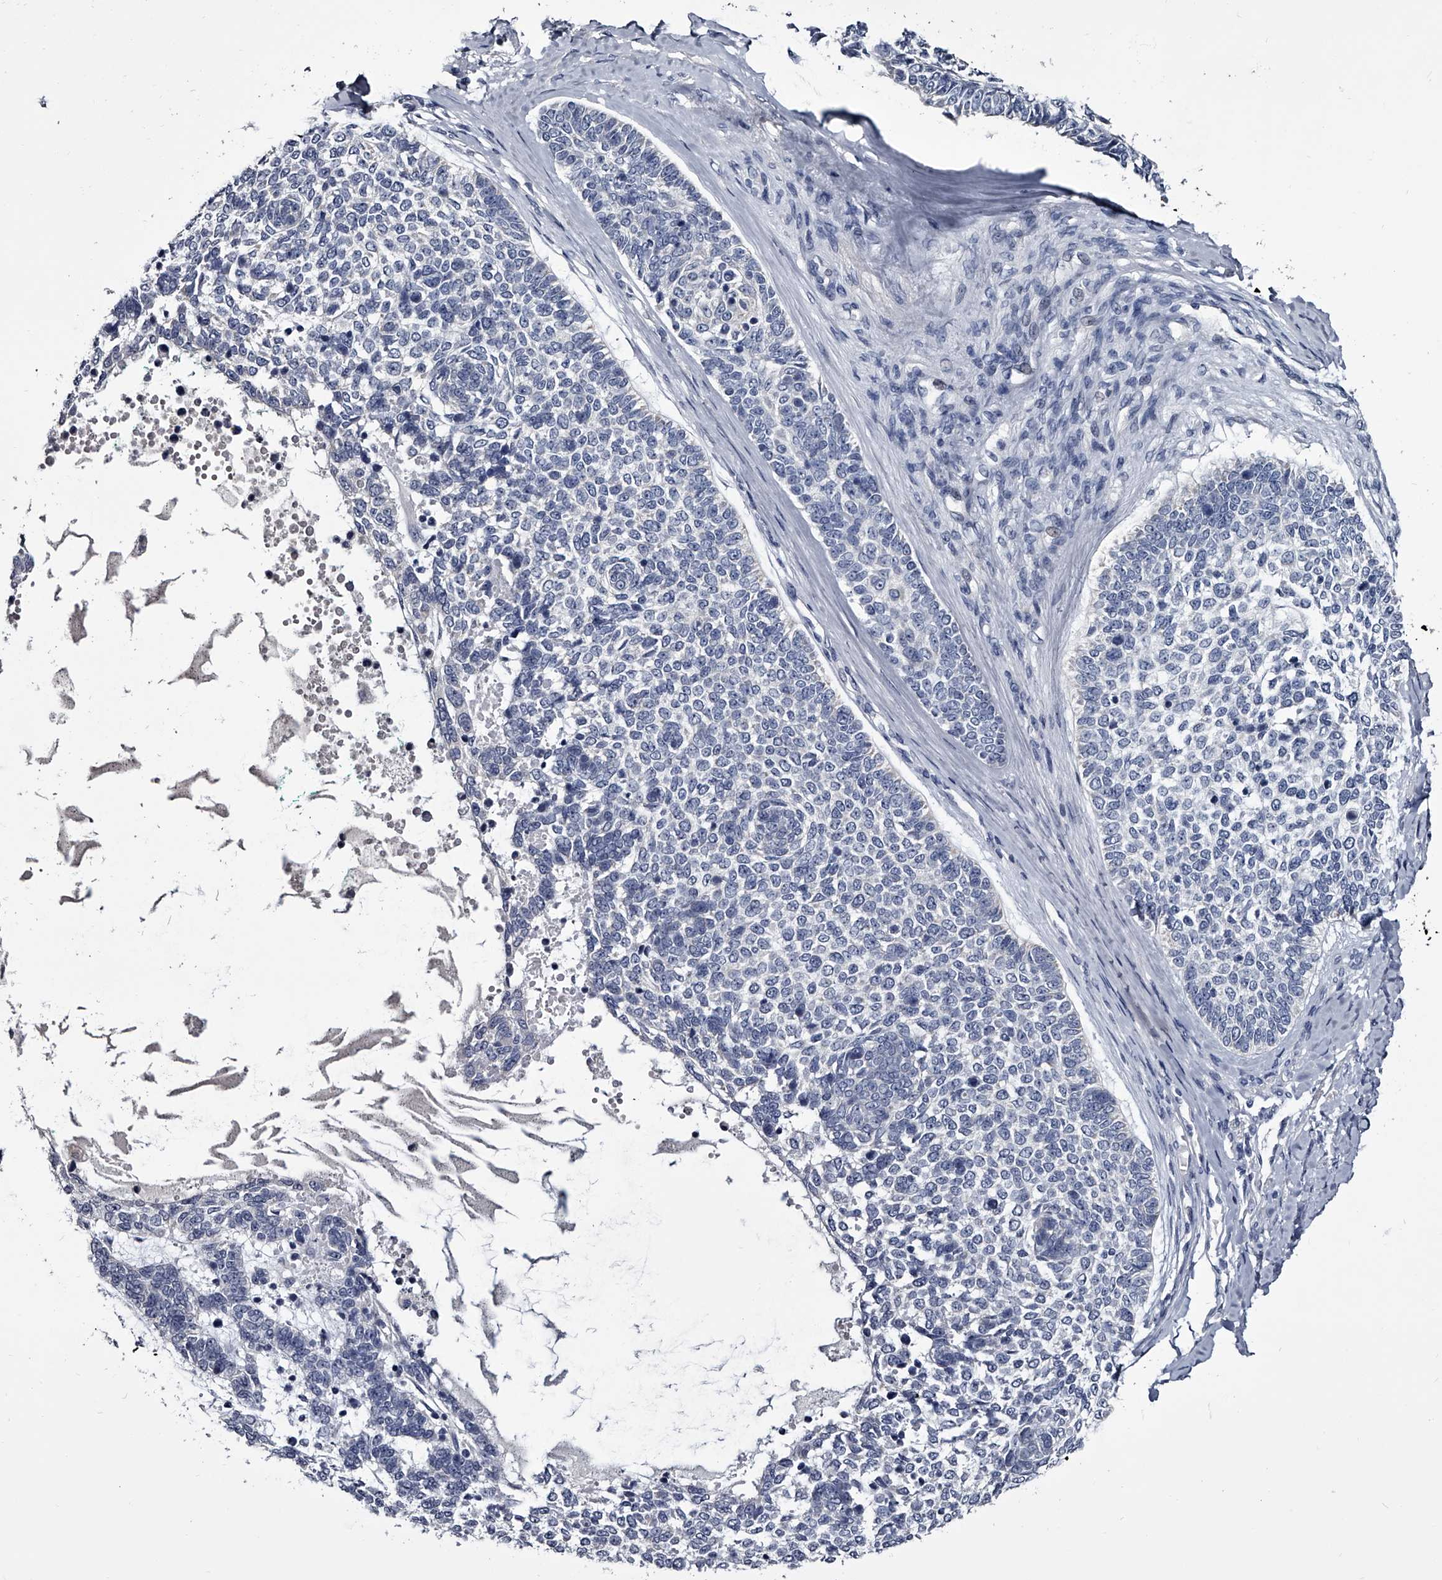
{"staining": {"intensity": "negative", "quantity": "none", "location": "none"}, "tissue": "skin cancer", "cell_type": "Tumor cells", "image_type": "cancer", "snomed": [{"axis": "morphology", "description": "Basal cell carcinoma"}, {"axis": "topography", "description": "Skin"}], "caption": "A histopathology image of human skin cancer is negative for staining in tumor cells.", "gene": "GAPVD1", "patient": {"sex": "female", "age": 81}}